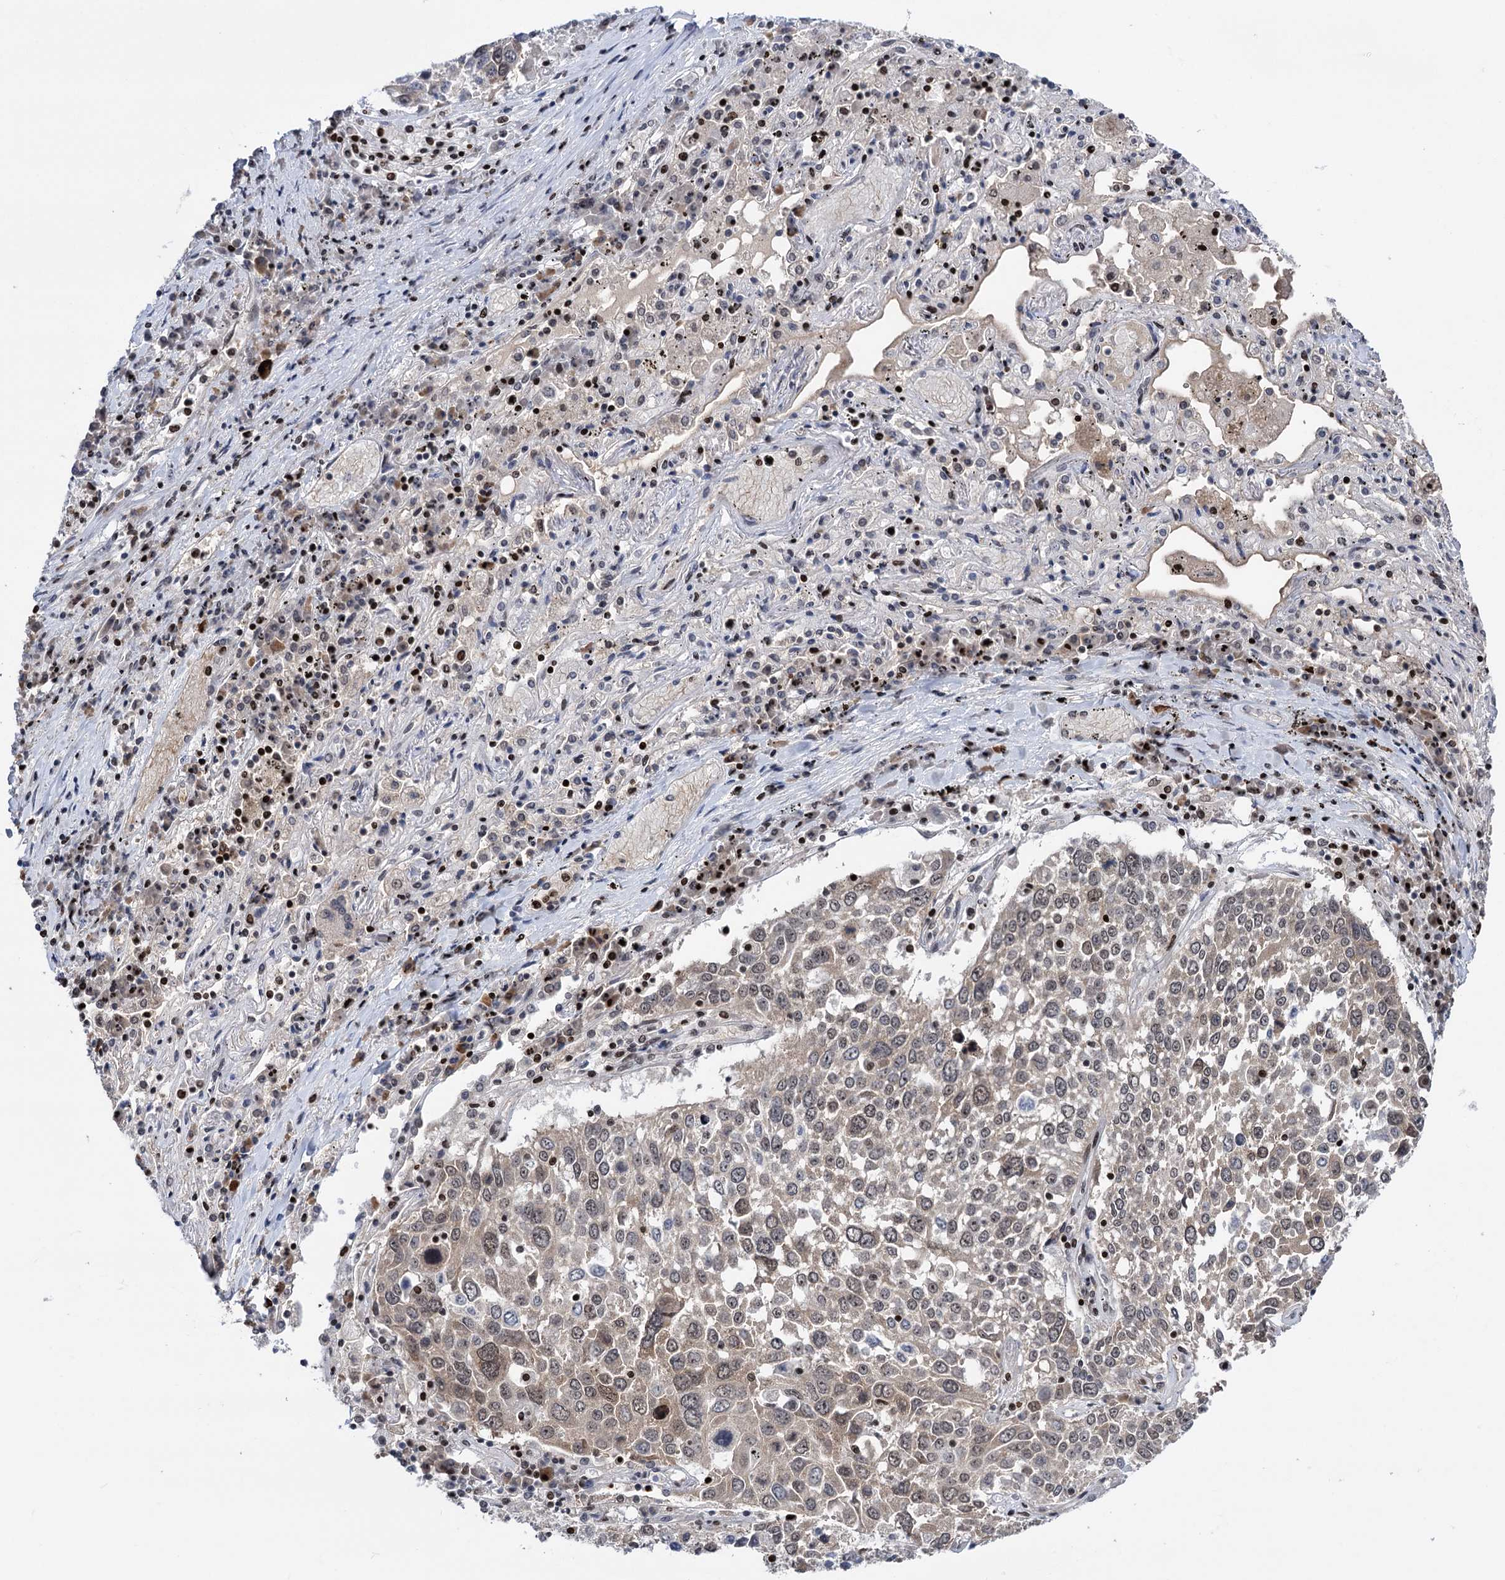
{"staining": {"intensity": "moderate", "quantity": "25%-75%", "location": "cytoplasmic/membranous,nuclear"}, "tissue": "lung cancer", "cell_type": "Tumor cells", "image_type": "cancer", "snomed": [{"axis": "morphology", "description": "Squamous cell carcinoma, NOS"}, {"axis": "topography", "description": "Lung"}], "caption": "Tumor cells reveal medium levels of moderate cytoplasmic/membranous and nuclear staining in about 25%-75% of cells in lung squamous cell carcinoma.", "gene": "ZCCHC10", "patient": {"sex": "male", "age": 65}}